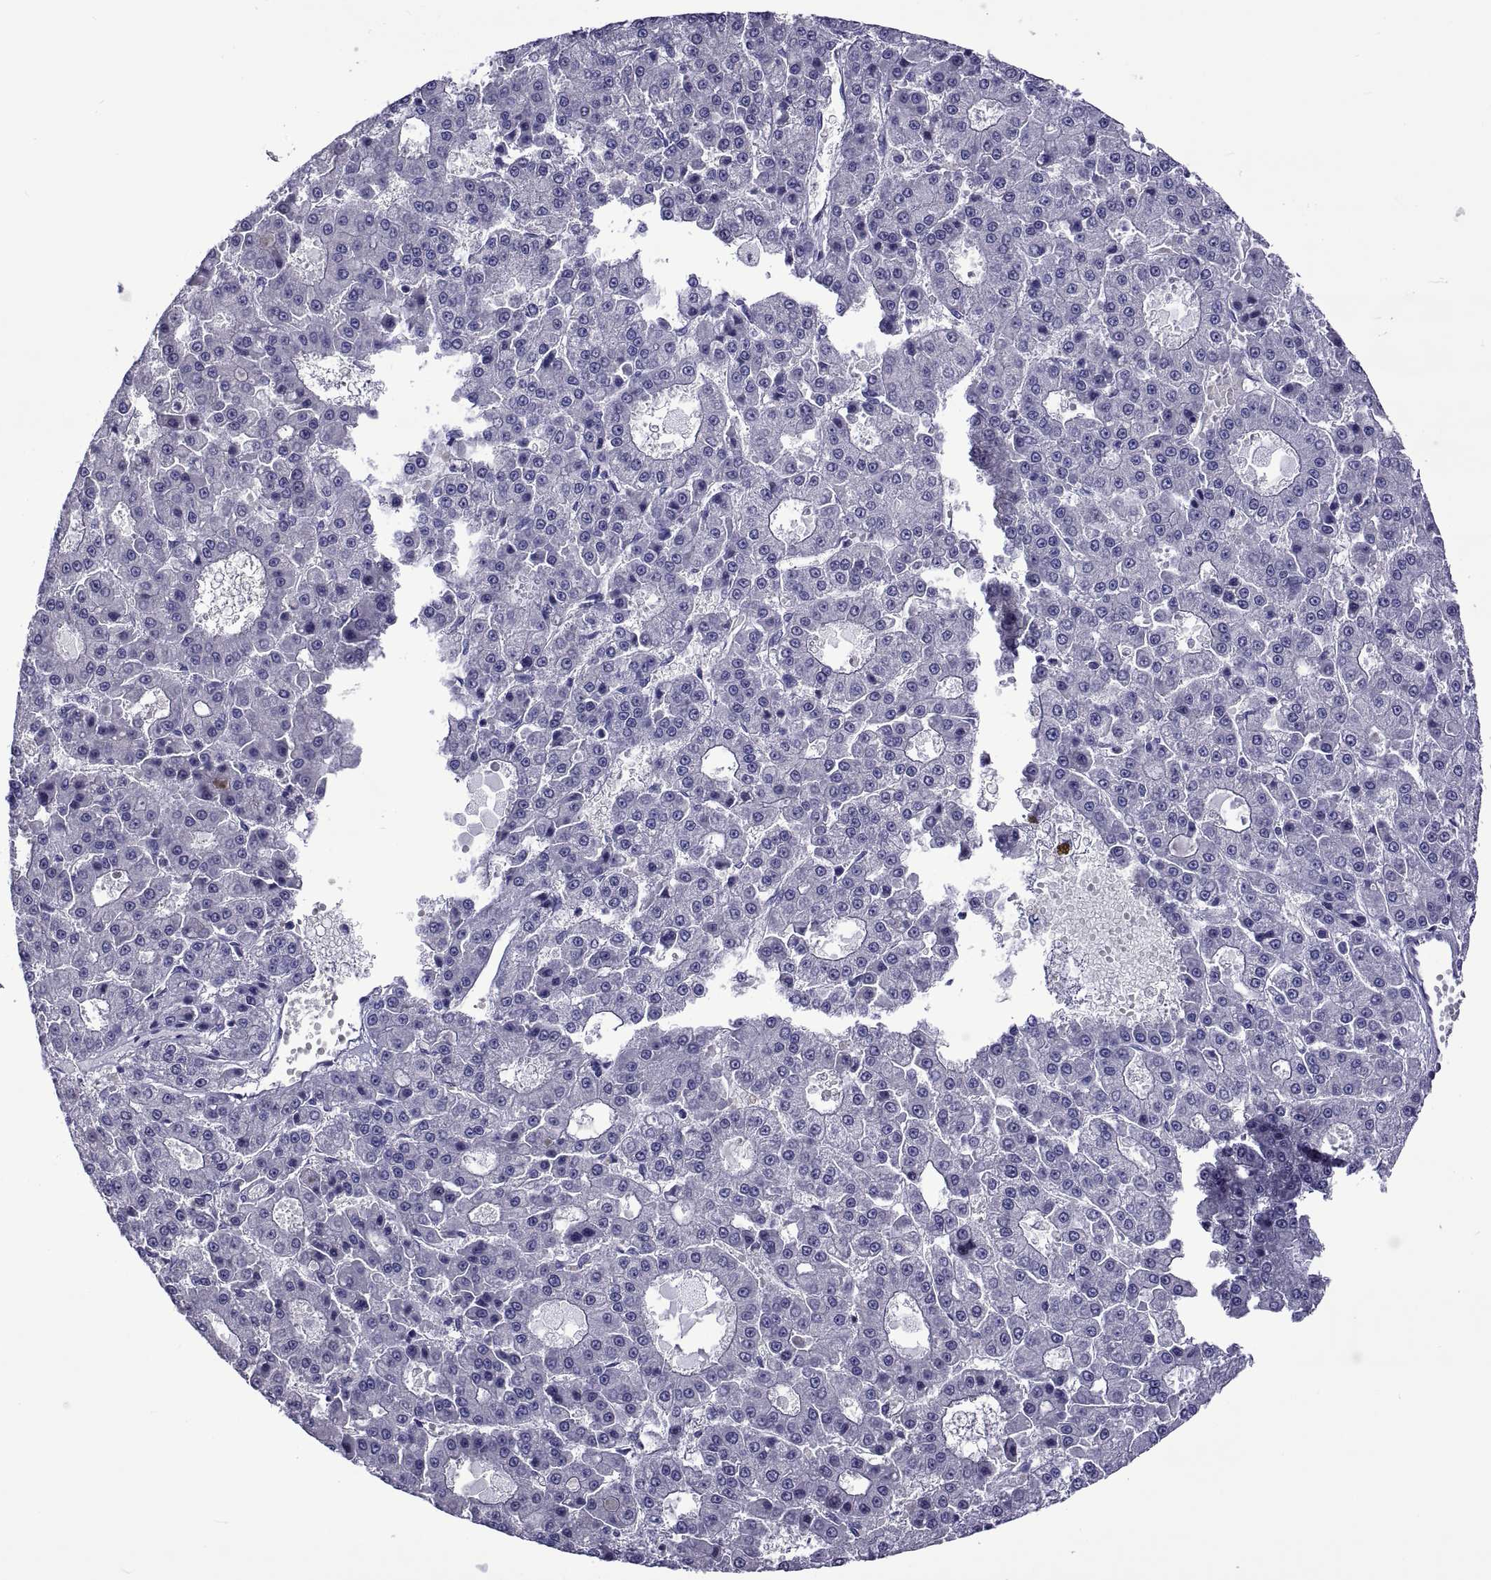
{"staining": {"intensity": "negative", "quantity": "none", "location": "none"}, "tissue": "liver cancer", "cell_type": "Tumor cells", "image_type": "cancer", "snomed": [{"axis": "morphology", "description": "Carcinoma, Hepatocellular, NOS"}, {"axis": "topography", "description": "Liver"}], "caption": "Tumor cells show no significant staining in liver hepatocellular carcinoma. The staining was performed using DAB (3,3'-diaminobenzidine) to visualize the protein expression in brown, while the nuclei were stained in blue with hematoxylin (Magnification: 20x).", "gene": "LCN9", "patient": {"sex": "male", "age": 70}}